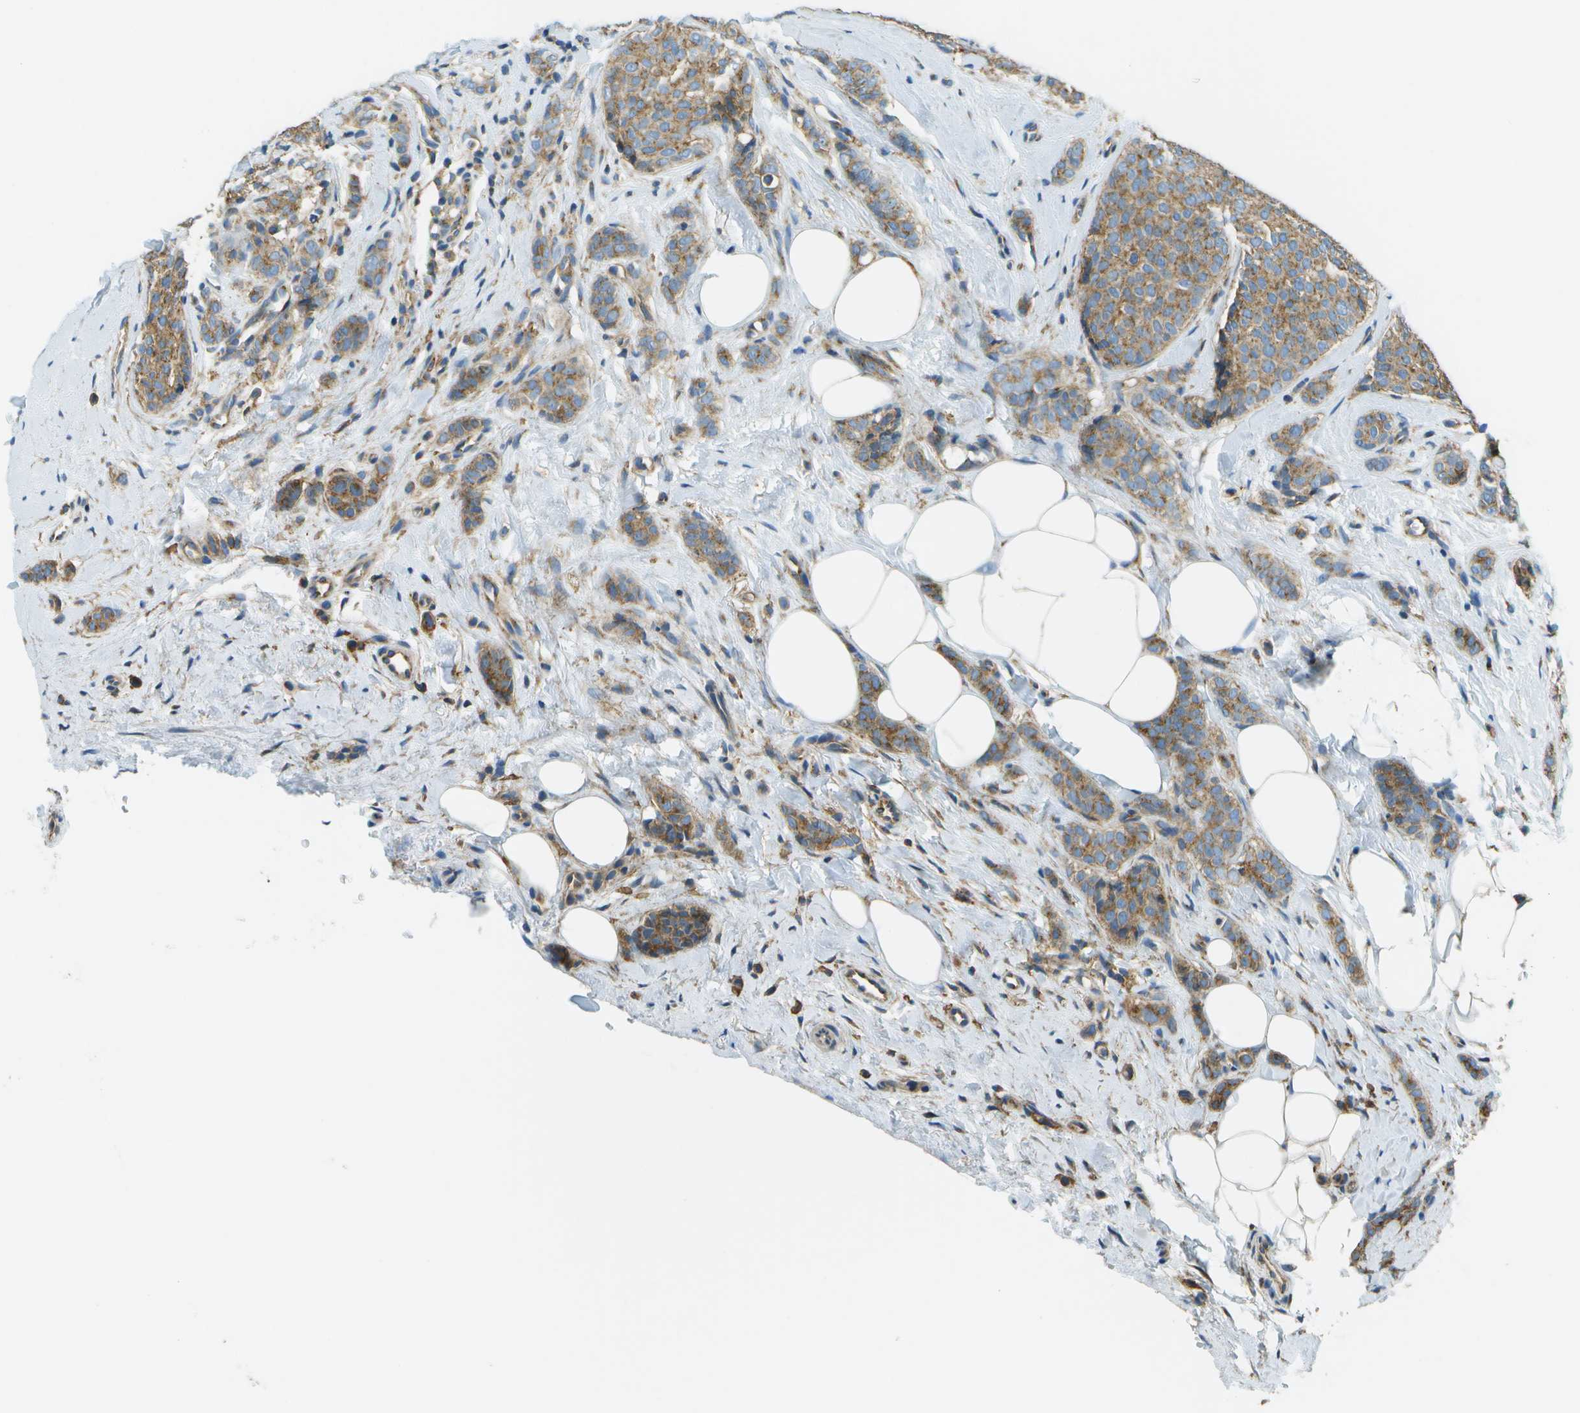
{"staining": {"intensity": "moderate", "quantity": ">75%", "location": "cytoplasmic/membranous"}, "tissue": "breast cancer", "cell_type": "Tumor cells", "image_type": "cancer", "snomed": [{"axis": "morphology", "description": "Lobular carcinoma"}, {"axis": "topography", "description": "Skin"}, {"axis": "topography", "description": "Breast"}], "caption": "Breast lobular carcinoma stained with a protein marker shows moderate staining in tumor cells.", "gene": "CLTC", "patient": {"sex": "female", "age": 46}}